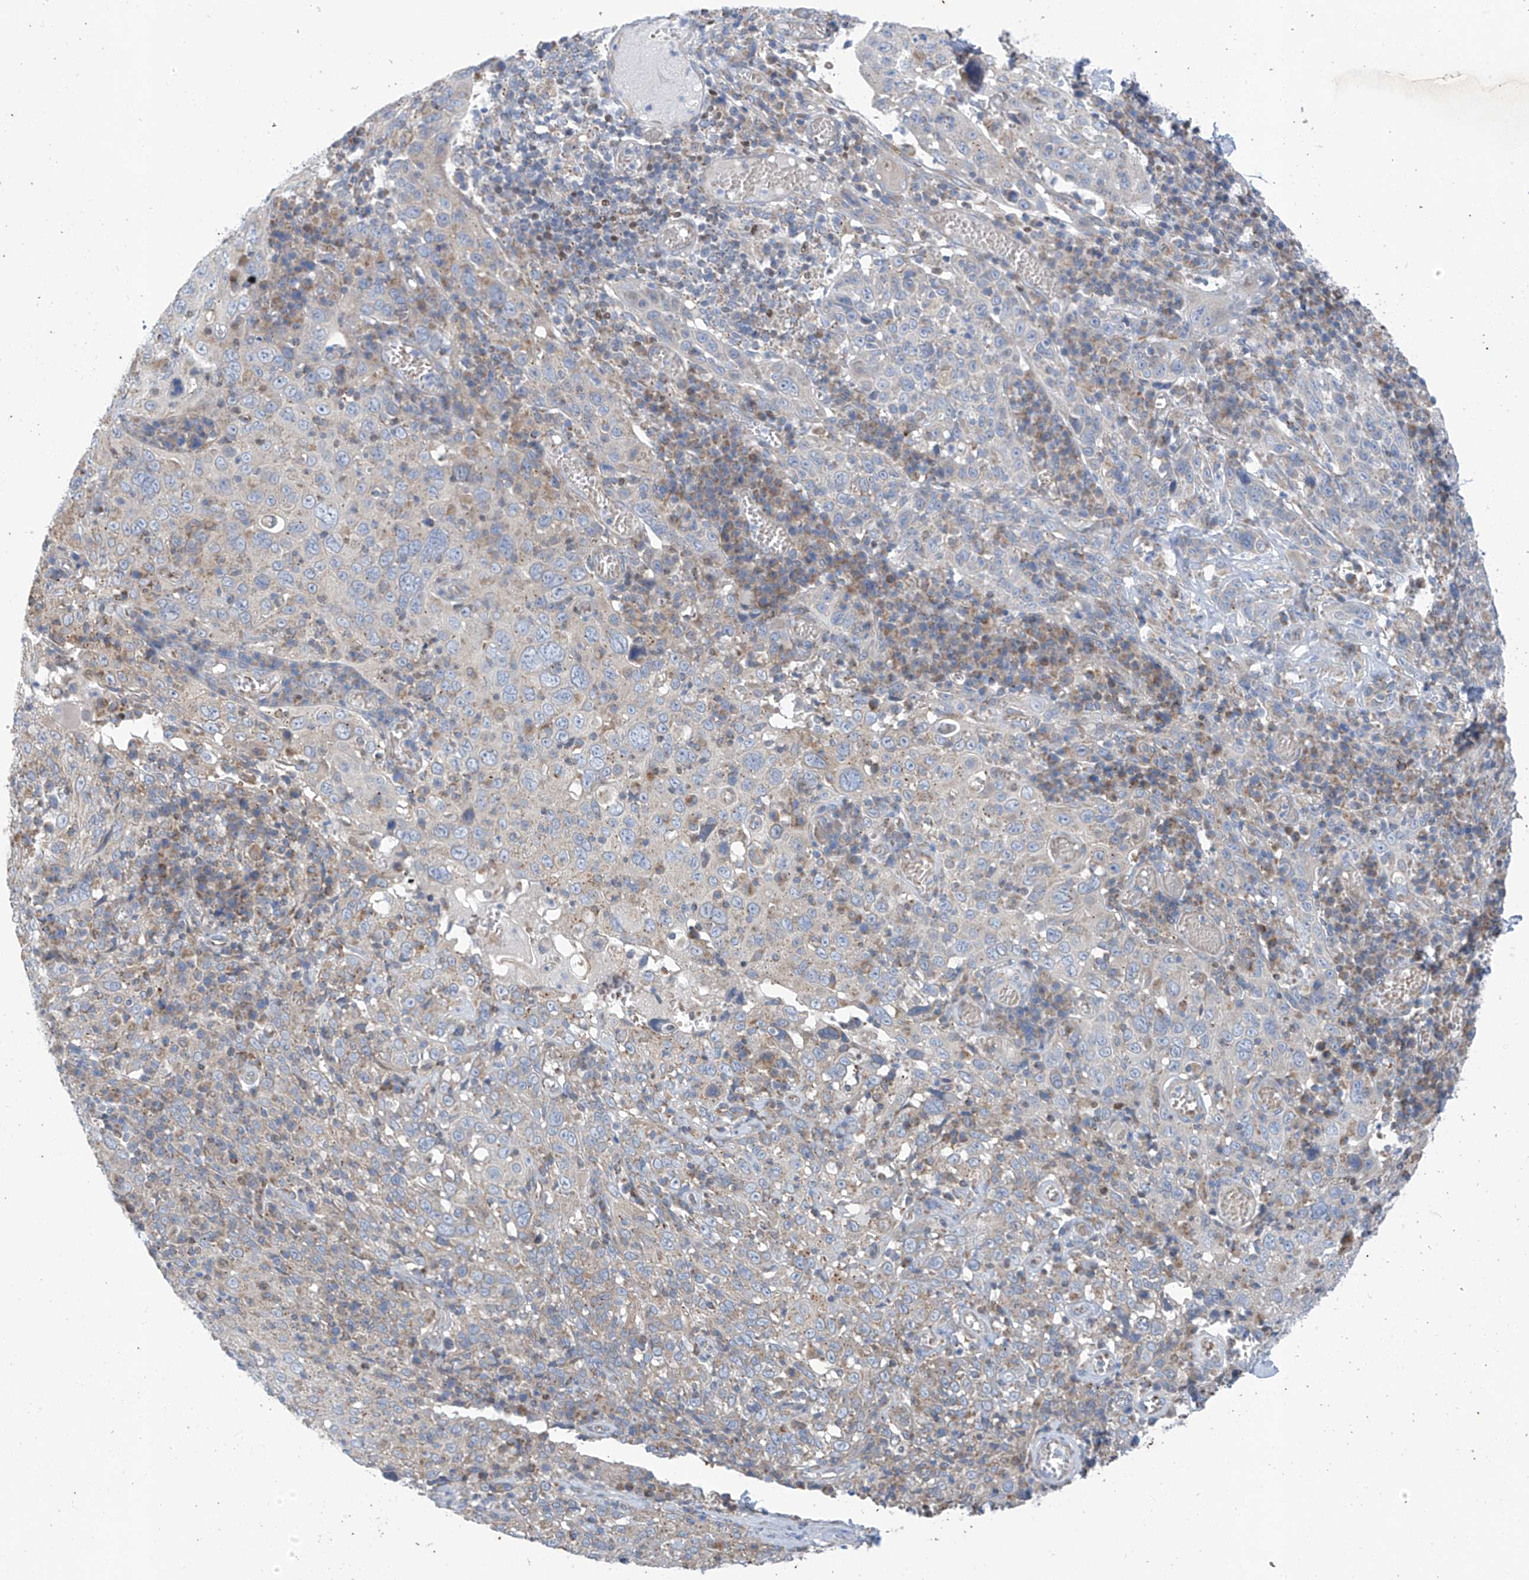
{"staining": {"intensity": "negative", "quantity": "none", "location": "none"}, "tissue": "cervical cancer", "cell_type": "Tumor cells", "image_type": "cancer", "snomed": [{"axis": "morphology", "description": "Squamous cell carcinoma, NOS"}, {"axis": "topography", "description": "Cervix"}], "caption": "The image shows no significant staining in tumor cells of squamous cell carcinoma (cervical).", "gene": "EOMES", "patient": {"sex": "female", "age": 46}}